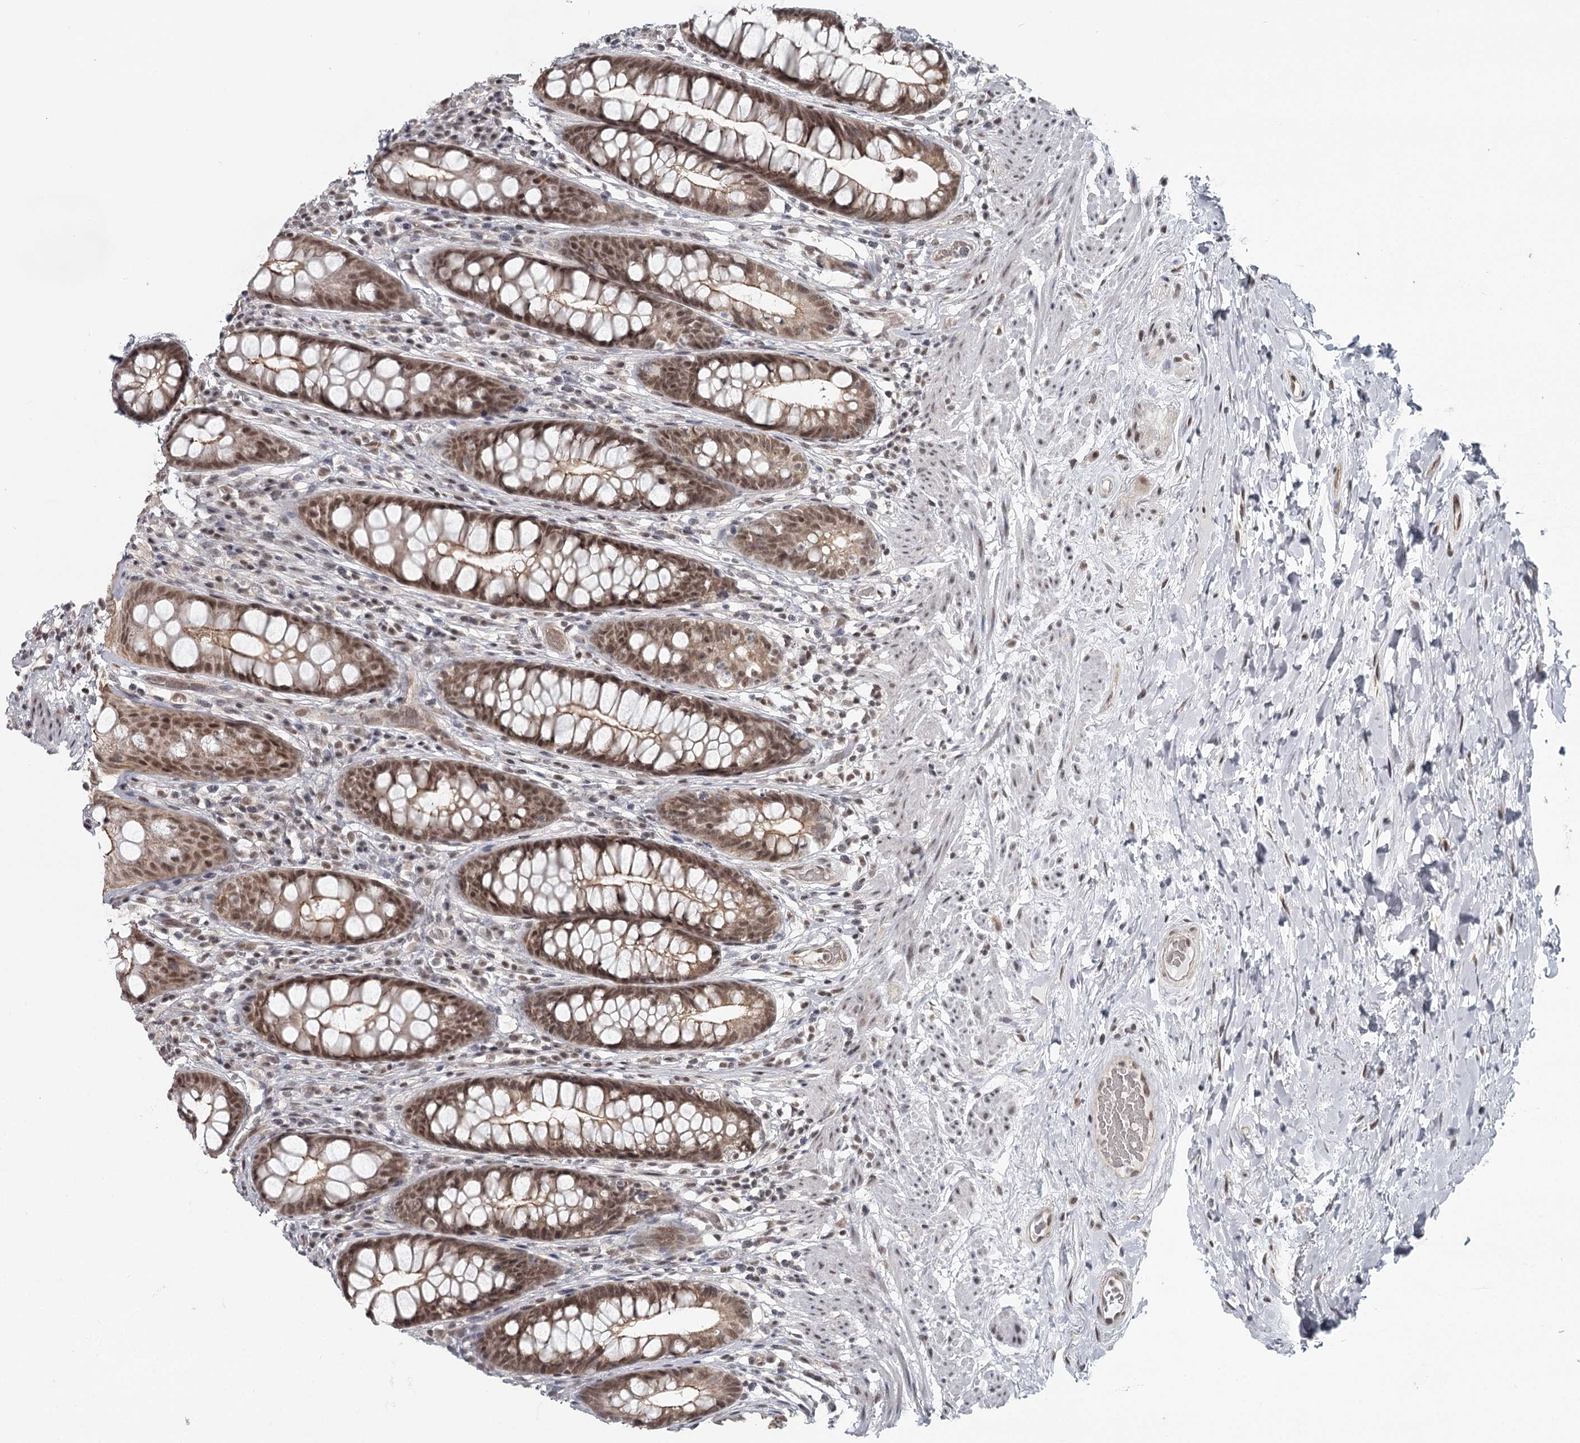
{"staining": {"intensity": "moderate", "quantity": ">75%", "location": "cytoplasmic/membranous,nuclear"}, "tissue": "rectum", "cell_type": "Glandular cells", "image_type": "normal", "snomed": [{"axis": "morphology", "description": "Normal tissue, NOS"}, {"axis": "topography", "description": "Rectum"}], "caption": "A high-resolution image shows IHC staining of unremarkable rectum, which shows moderate cytoplasmic/membranous,nuclear positivity in approximately >75% of glandular cells.", "gene": "FAM13C", "patient": {"sex": "male", "age": 74}}